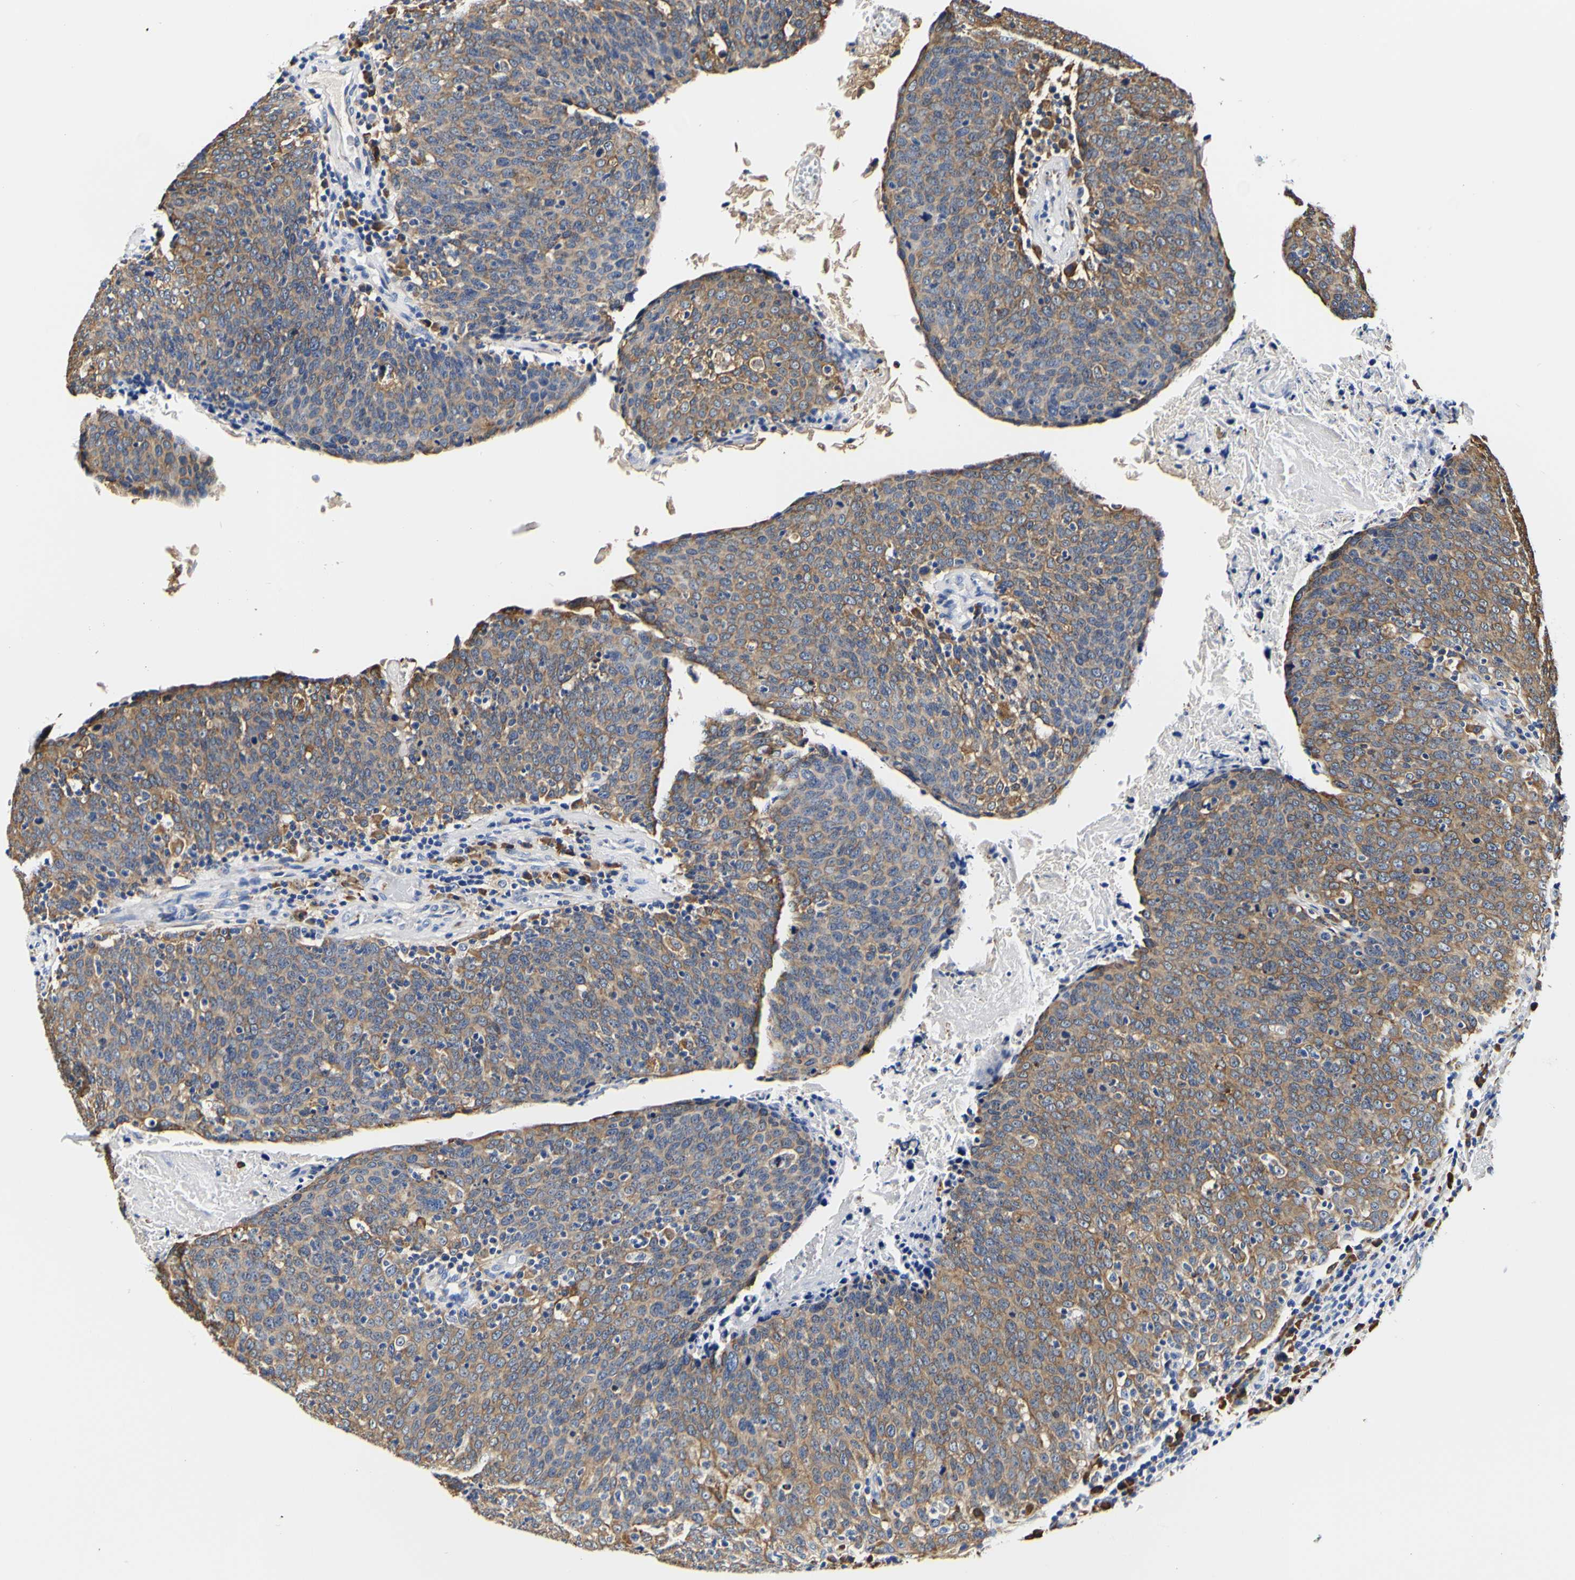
{"staining": {"intensity": "moderate", "quantity": ">75%", "location": "cytoplasmic/membranous"}, "tissue": "head and neck cancer", "cell_type": "Tumor cells", "image_type": "cancer", "snomed": [{"axis": "morphology", "description": "Squamous cell carcinoma, NOS"}, {"axis": "morphology", "description": "Squamous cell carcinoma, metastatic, NOS"}, {"axis": "topography", "description": "Lymph node"}, {"axis": "topography", "description": "Head-Neck"}], "caption": "A photomicrograph of human head and neck metastatic squamous cell carcinoma stained for a protein shows moderate cytoplasmic/membranous brown staining in tumor cells. Nuclei are stained in blue.", "gene": "P4HB", "patient": {"sex": "male", "age": 62}}